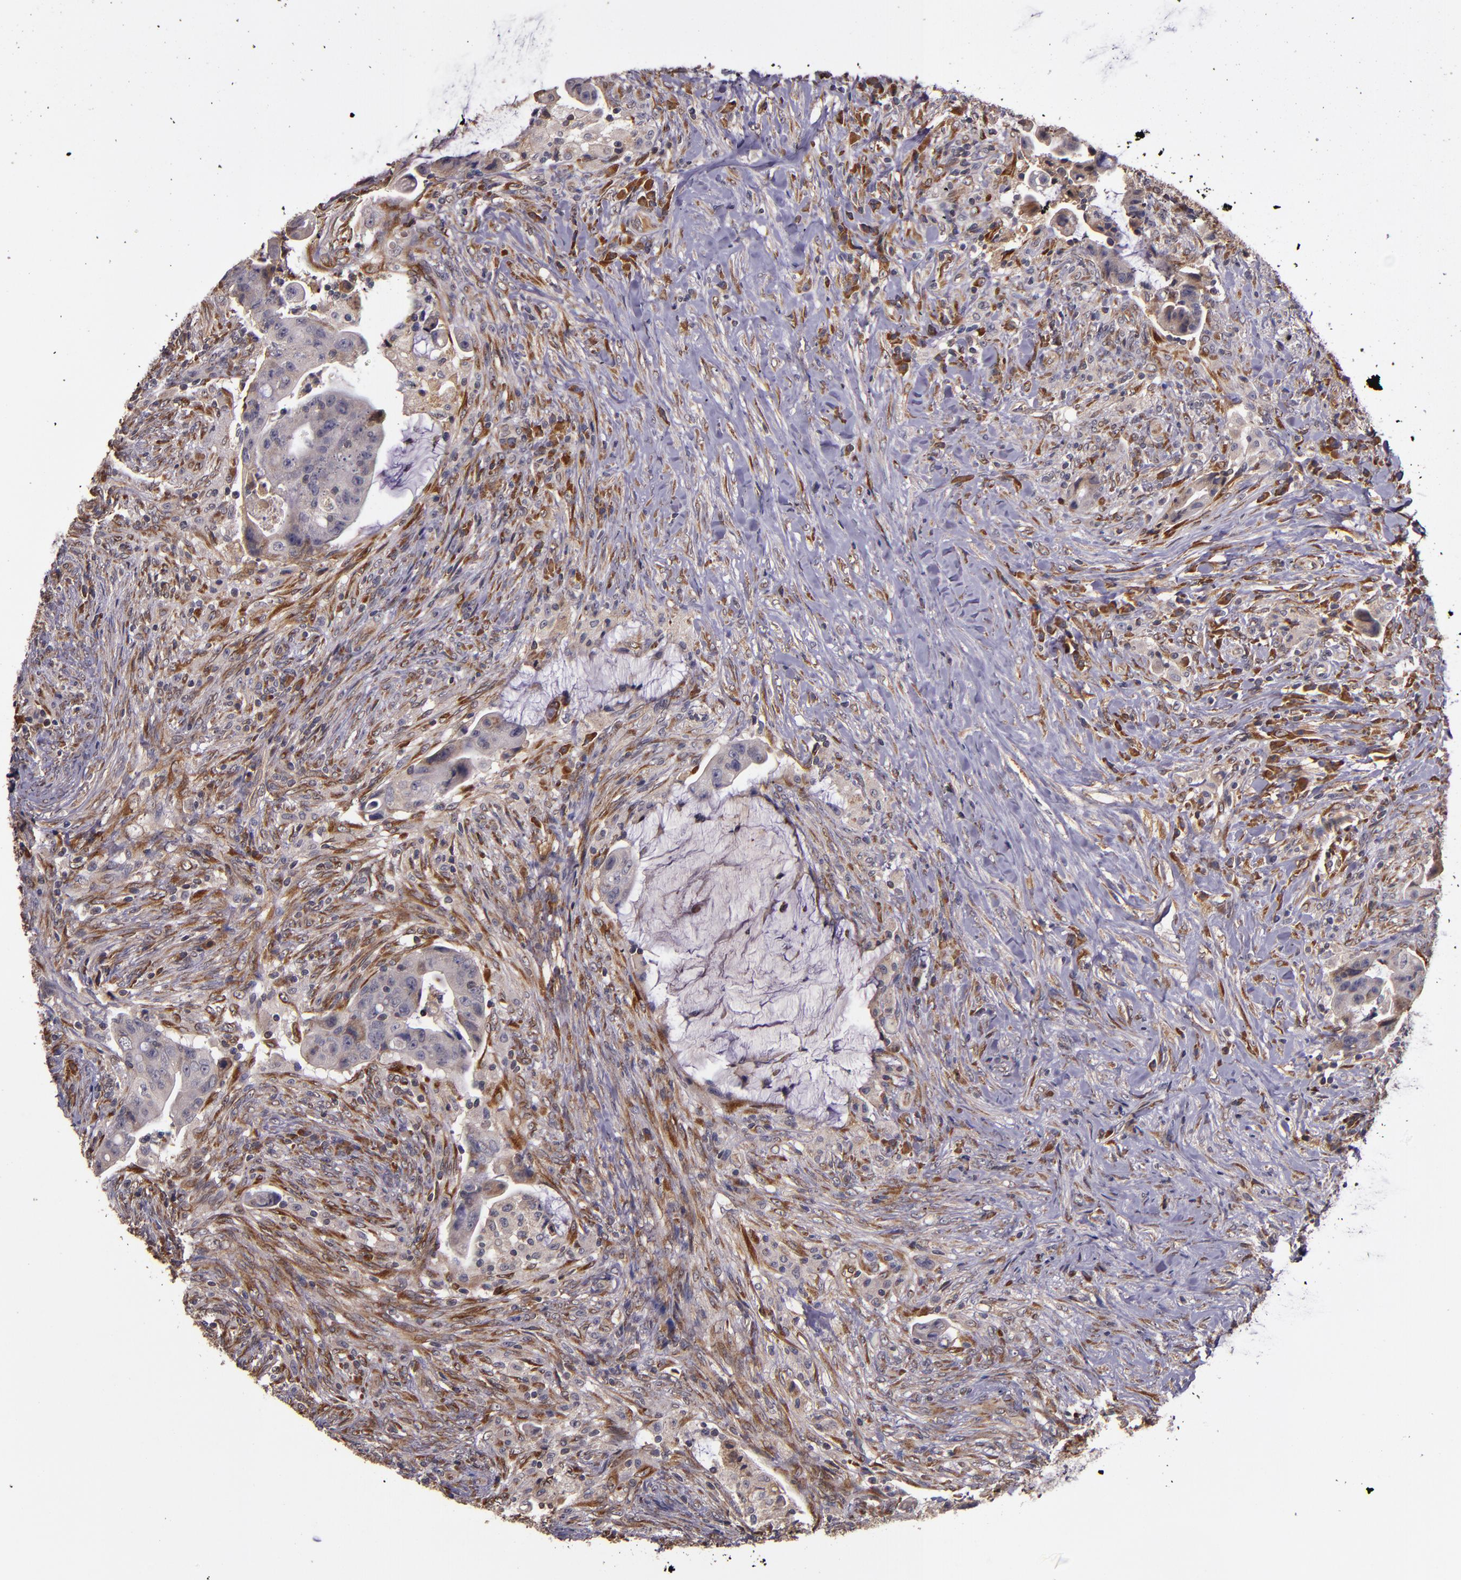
{"staining": {"intensity": "weak", "quantity": ">75%", "location": "cytoplasmic/membranous"}, "tissue": "colorectal cancer", "cell_type": "Tumor cells", "image_type": "cancer", "snomed": [{"axis": "morphology", "description": "Adenocarcinoma, NOS"}, {"axis": "topography", "description": "Rectum"}], "caption": "A micrograph of human colorectal adenocarcinoma stained for a protein demonstrates weak cytoplasmic/membranous brown staining in tumor cells.", "gene": "PRAF2", "patient": {"sex": "female", "age": 71}}